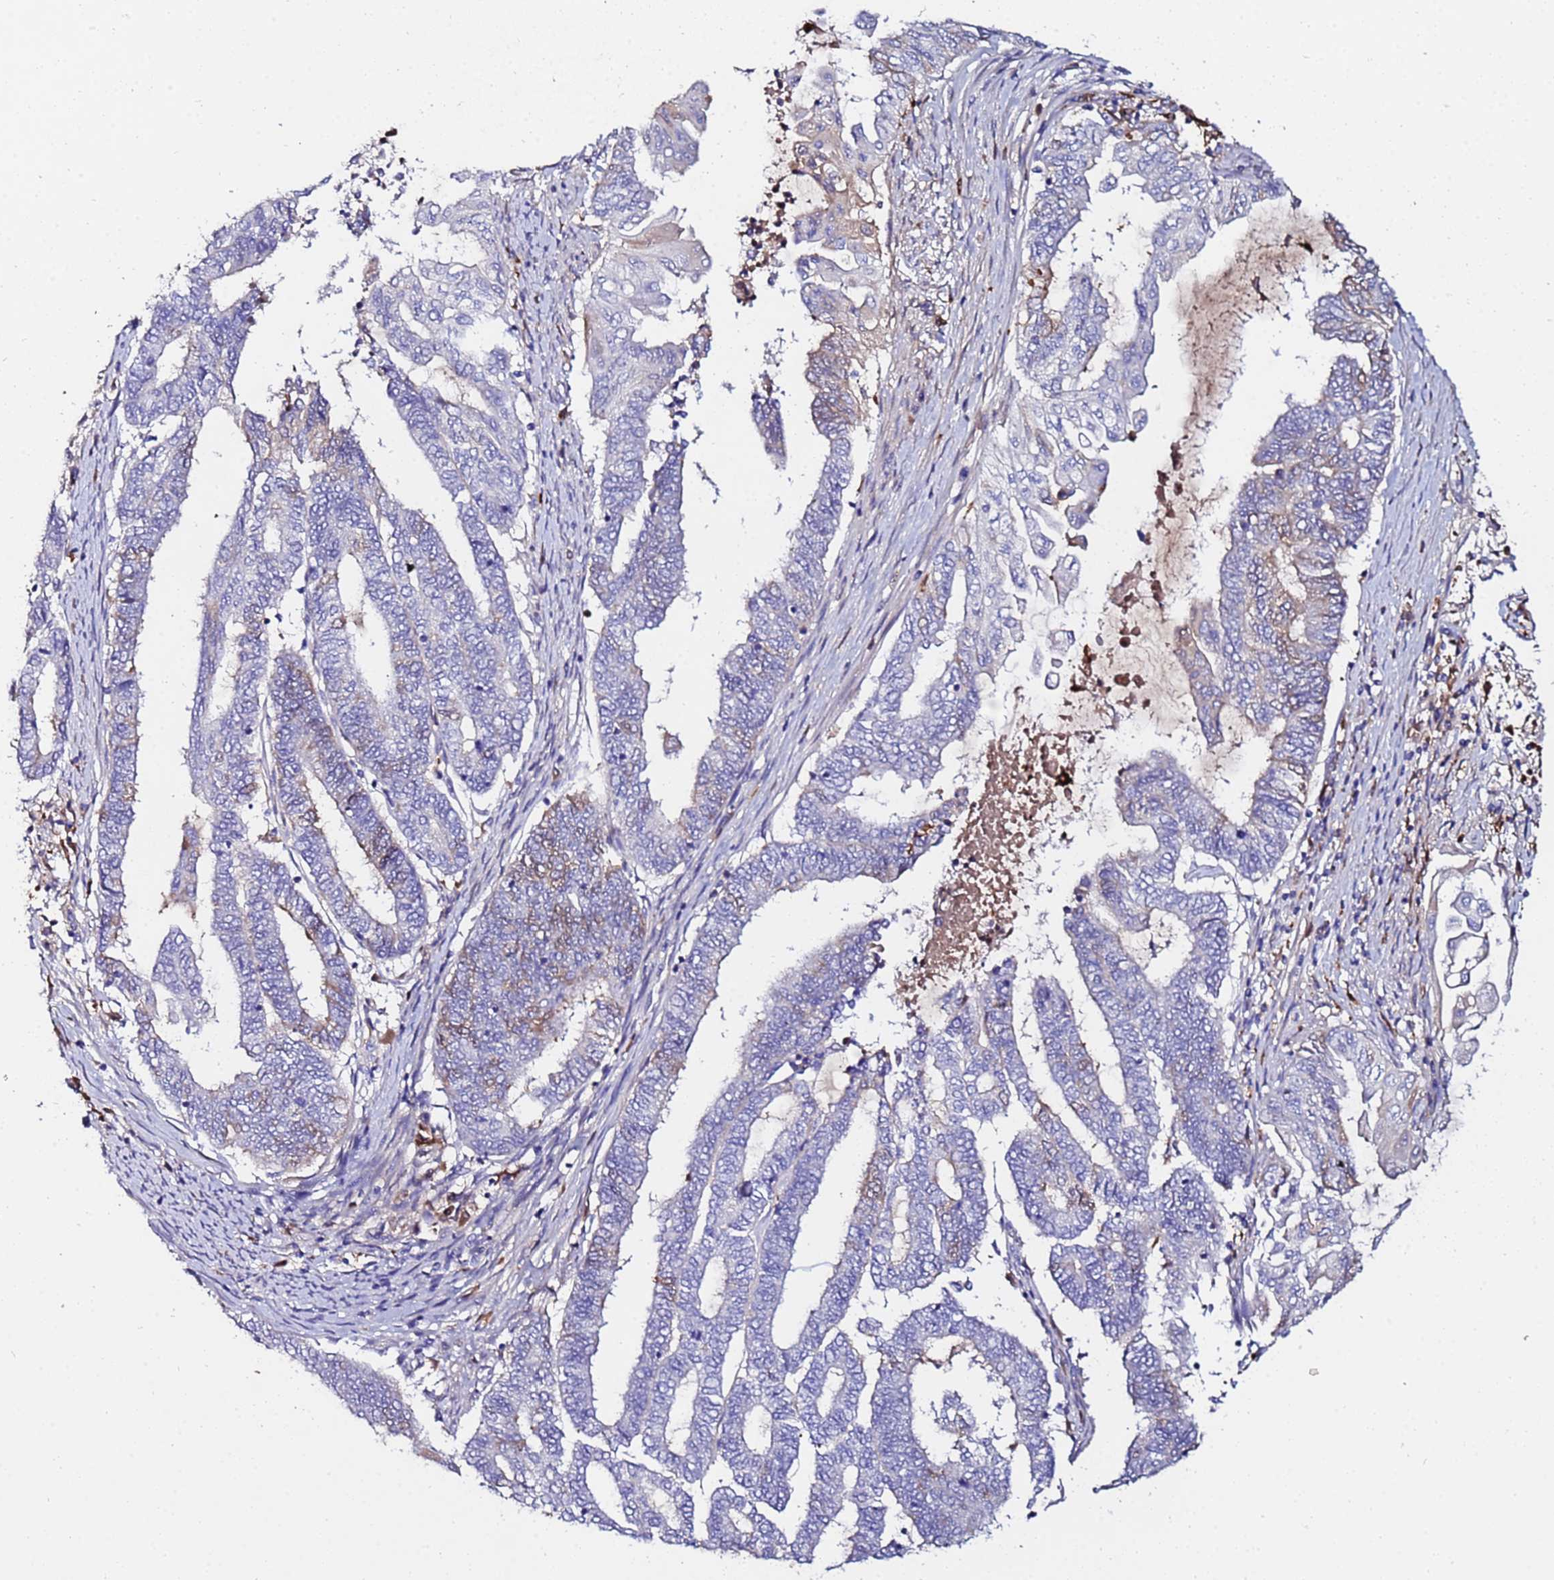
{"staining": {"intensity": "weak", "quantity": "<25%", "location": "cytoplasmic/membranous"}, "tissue": "endometrial cancer", "cell_type": "Tumor cells", "image_type": "cancer", "snomed": [{"axis": "morphology", "description": "Adenocarcinoma, NOS"}, {"axis": "topography", "description": "Uterus"}, {"axis": "topography", "description": "Endometrium"}], "caption": "Immunohistochemical staining of human endometrial adenocarcinoma displays no significant staining in tumor cells.", "gene": "TUBAL3", "patient": {"sex": "female", "age": 70}}